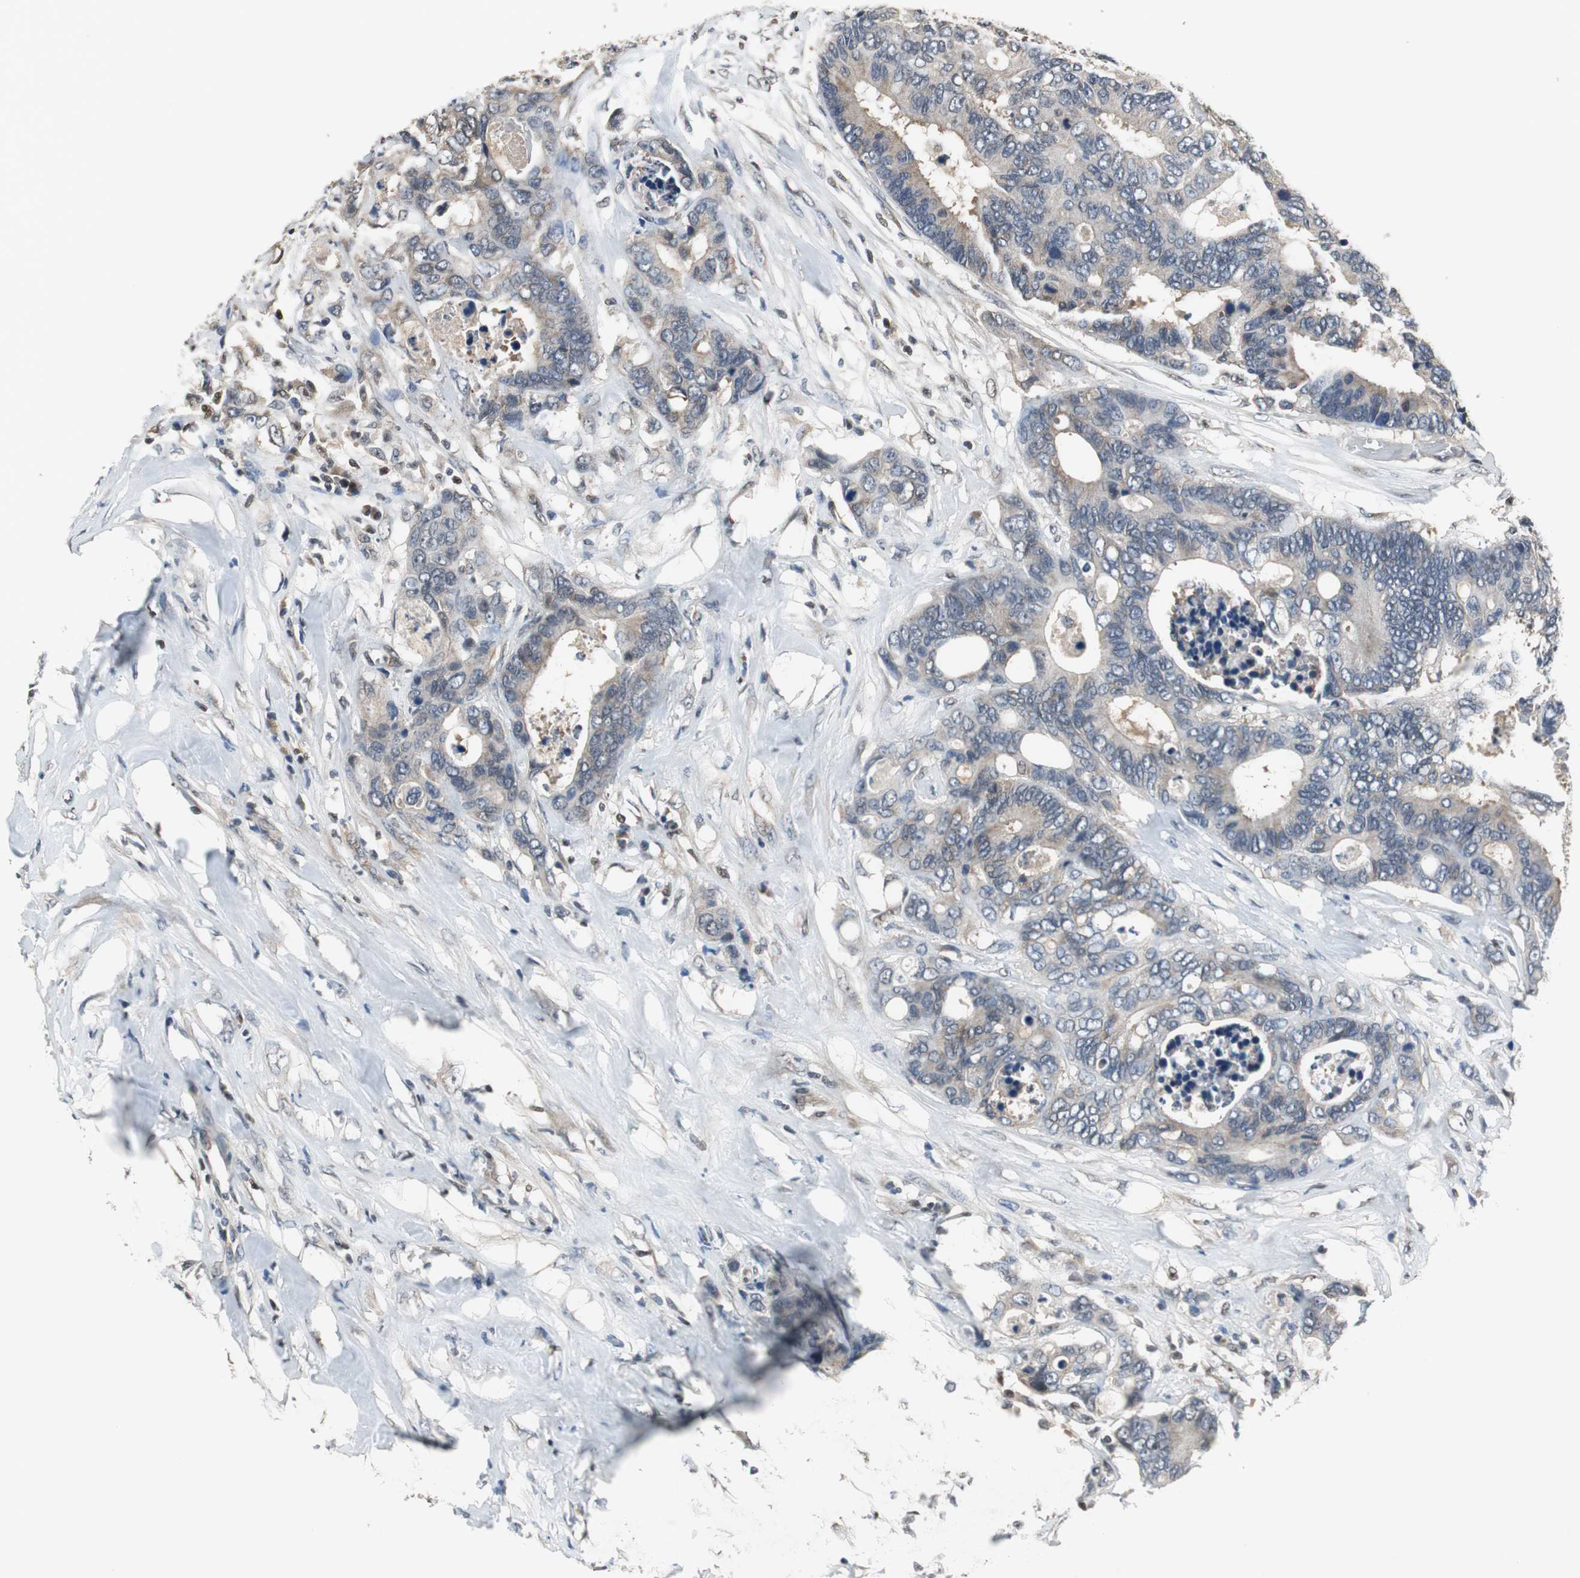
{"staining": {"intensity": "weak", "quantity": "25%-75%", "location": "cytoplasmic/membranous"}, "tissue": "colorectal cancer", "cell_type": "Tumor cells", "image_type": "cancer", "snomed": [{"axis": "morphology", "description": "Adenocarcinoma, NOS"}, {"axis": "topography", "description": "Rectum"}], "caption": "Colorectal cancer stained with immunohistochemistry (IHC) shows weak cytoplasmic/membranous expression in approximately 25%-75% of tumor cells.", "gene": "MAFB", "patient": {"sex": "male", "age": 55}}